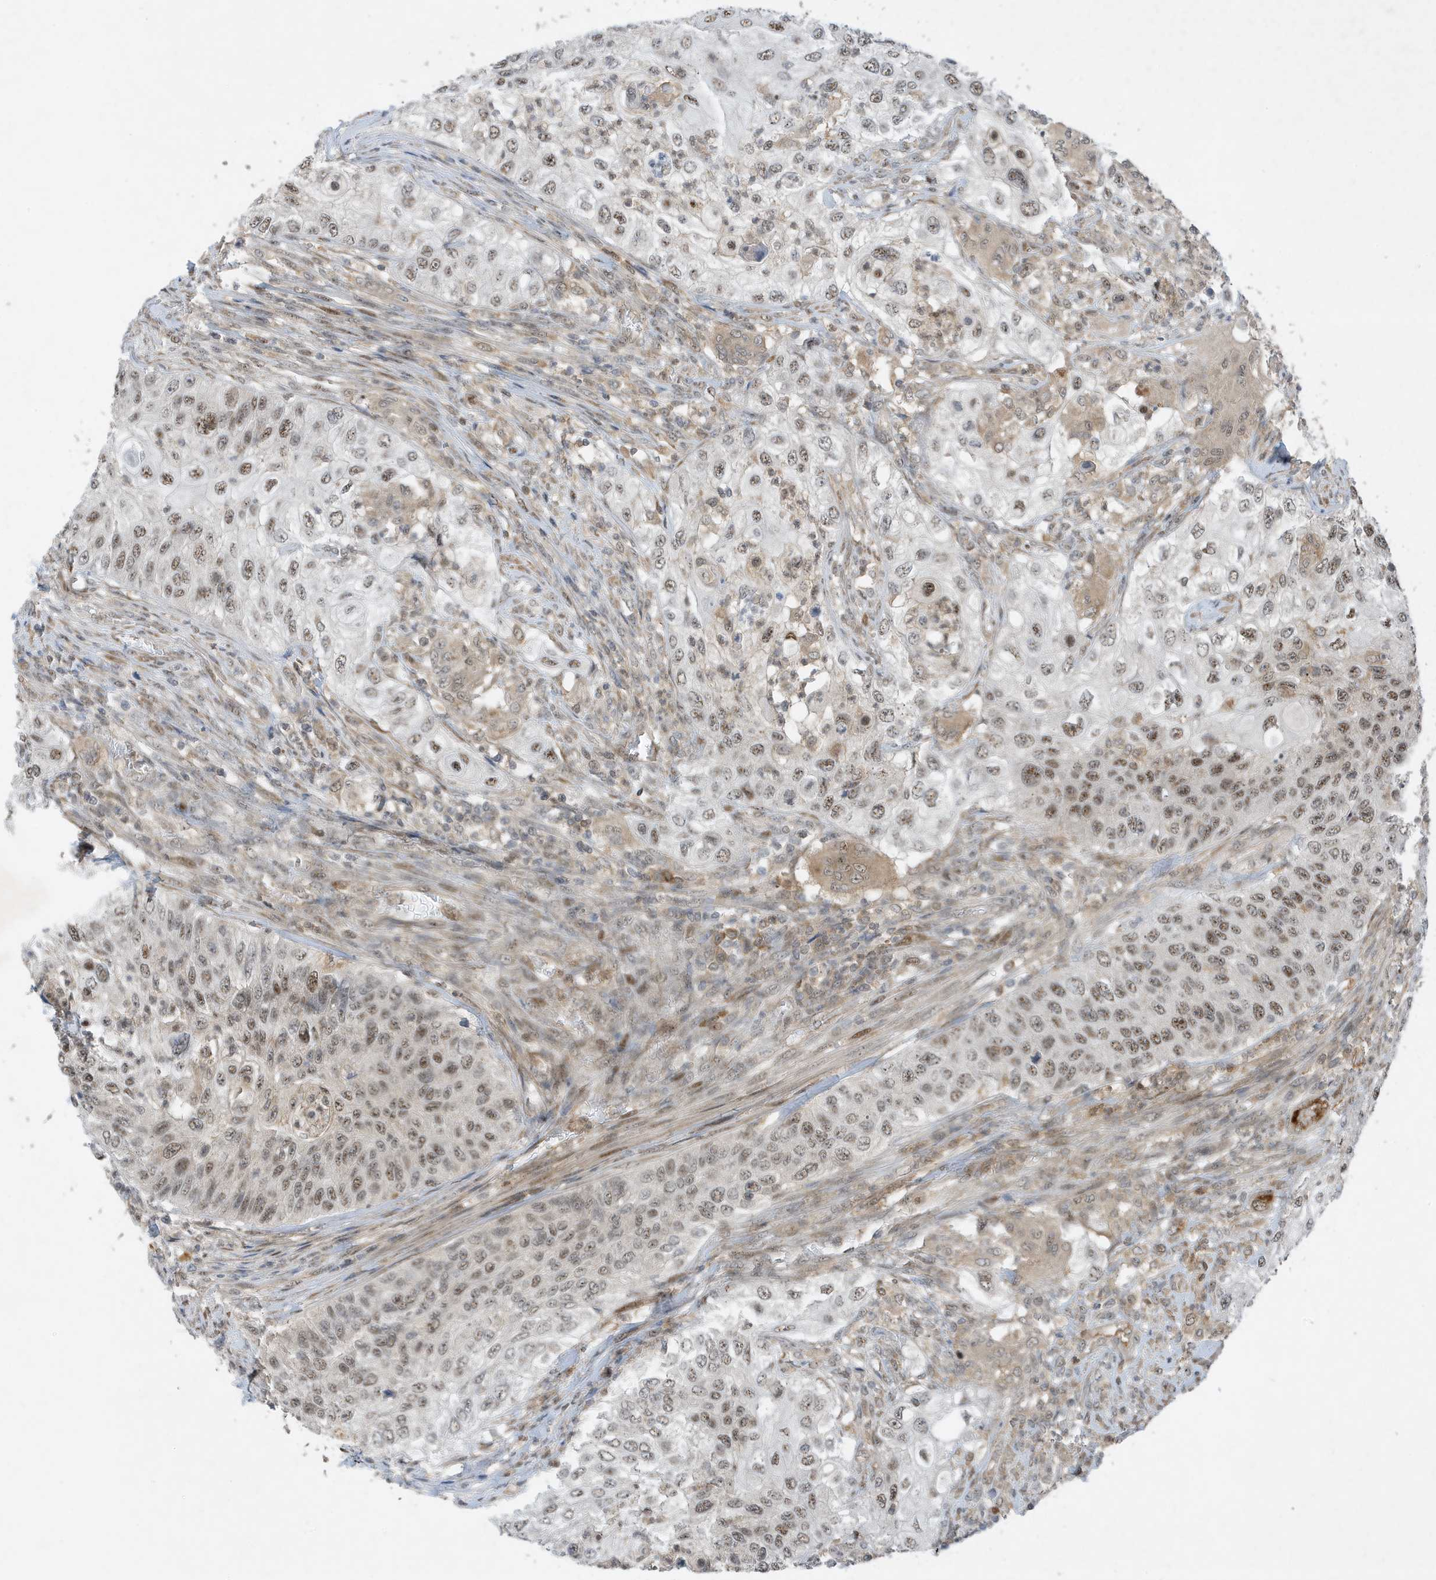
{"staining": {"intensity": "moderate", "quantity": "25%-75%", "location": "nuclear"}, "tissue": "urothelial cancer", "cell_type": "Tumor cells", "image_type": "cancer", "snomed": [{"axis": "morphology", "description": "Urothelial carcinoma, High grade"}, {"axis": "topography", "description": "Urinary bladder"}], "caption": "Human urothelial cancer stained with a brown dye exhibits moderate nuclear positive staining in approximately 25%-75% of tumor cells.", "gene": "MAST3", "patient": {"sex": "female", "age": 60}}